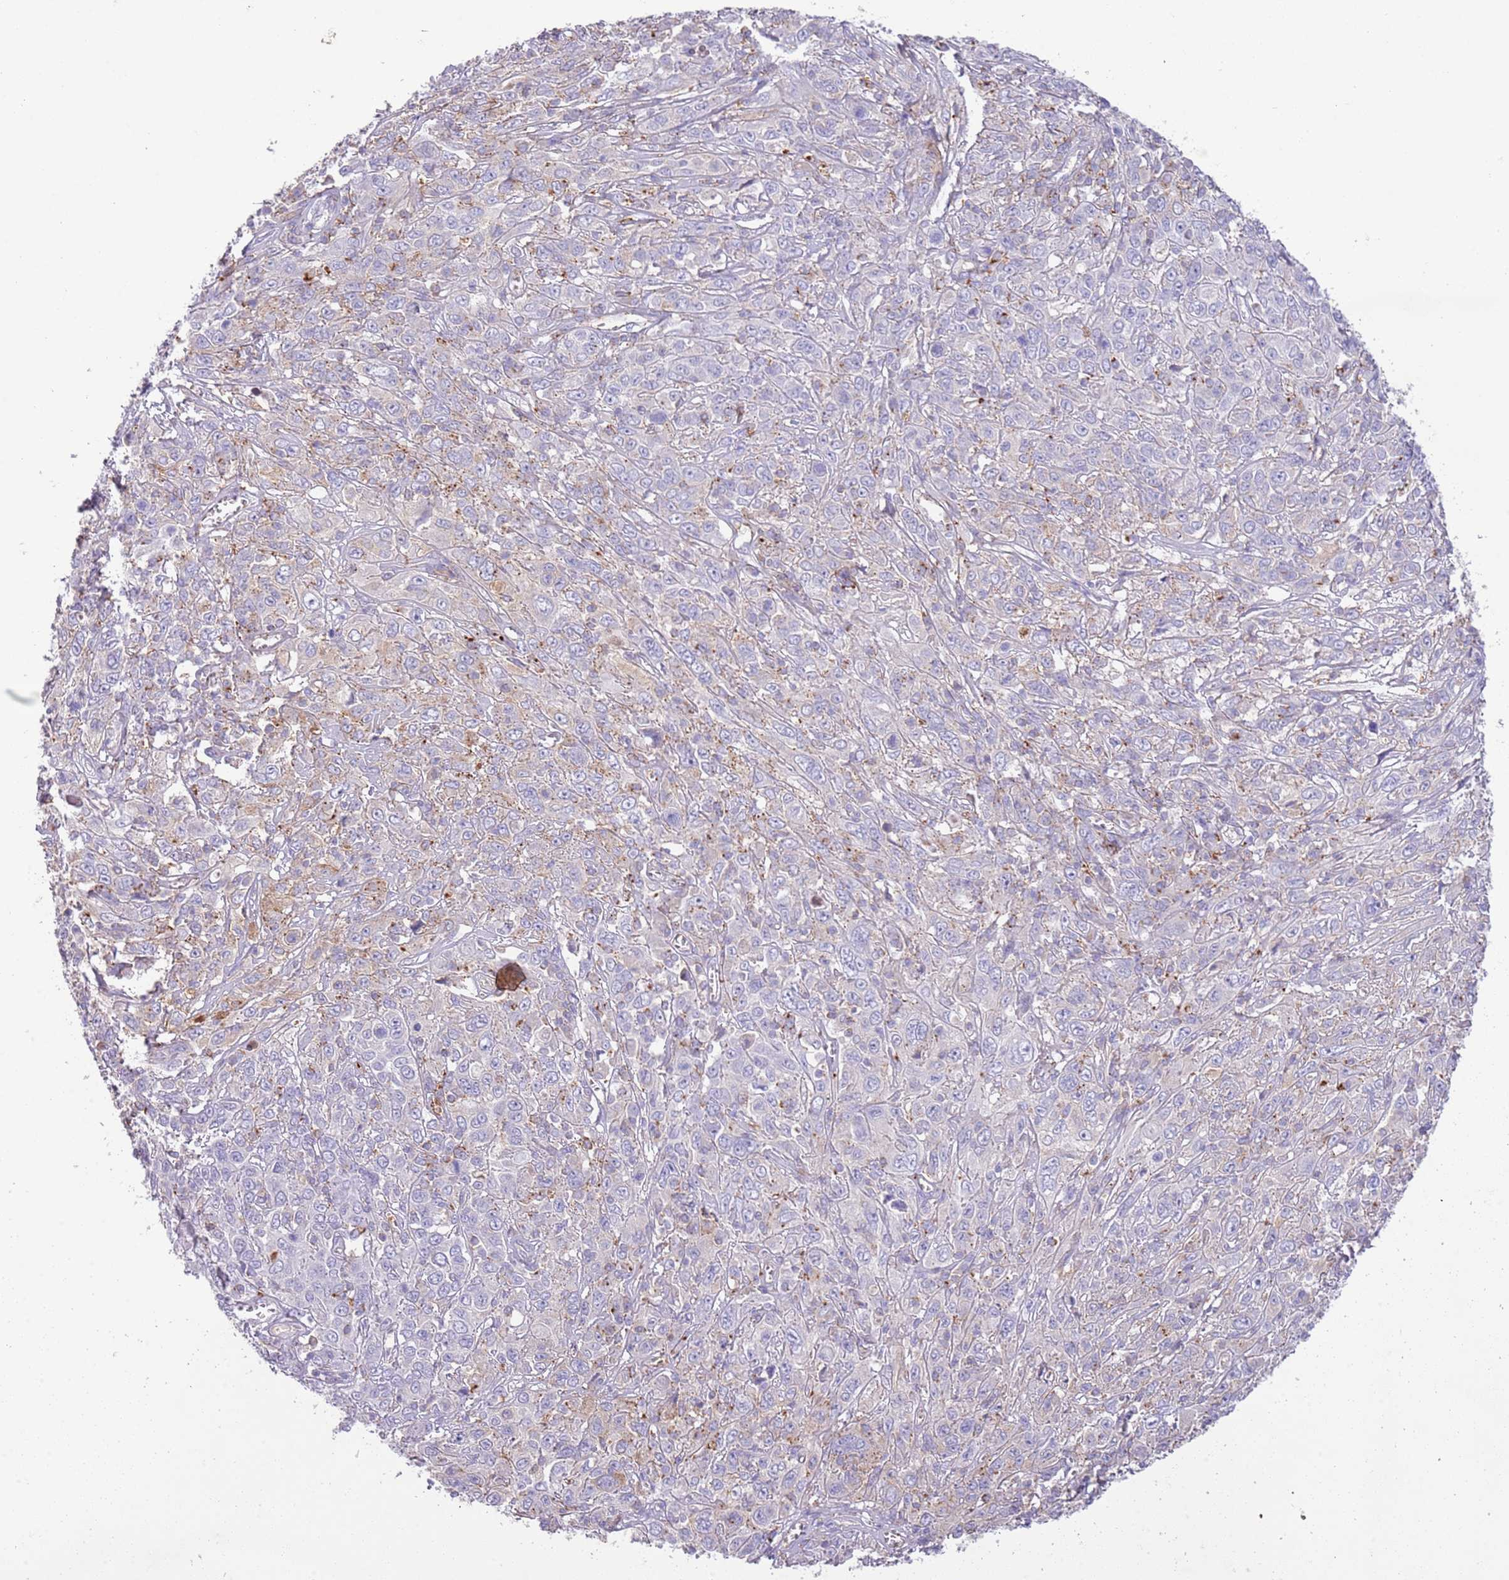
{"staining": {"intensity": "weak", "quantity": "<25%", "location": "cytoplasmic/membranous"}, "tissue": "cervical cancer", "cell_type": "Tumor cells", "image_type": "cancer", "snomed": [{"axis": "morphology", "description": "Squamous cell carcinoma, NOS"}, {"axis": "topography", "description": "Cervix"}], "caption": "This is an immunohistochemistry image of human cervical squamous cell carcinoma. There is no positivity in tumor cells.", "gene": "ABHD17A", "patient": {"sex": "female", "age": 46}}